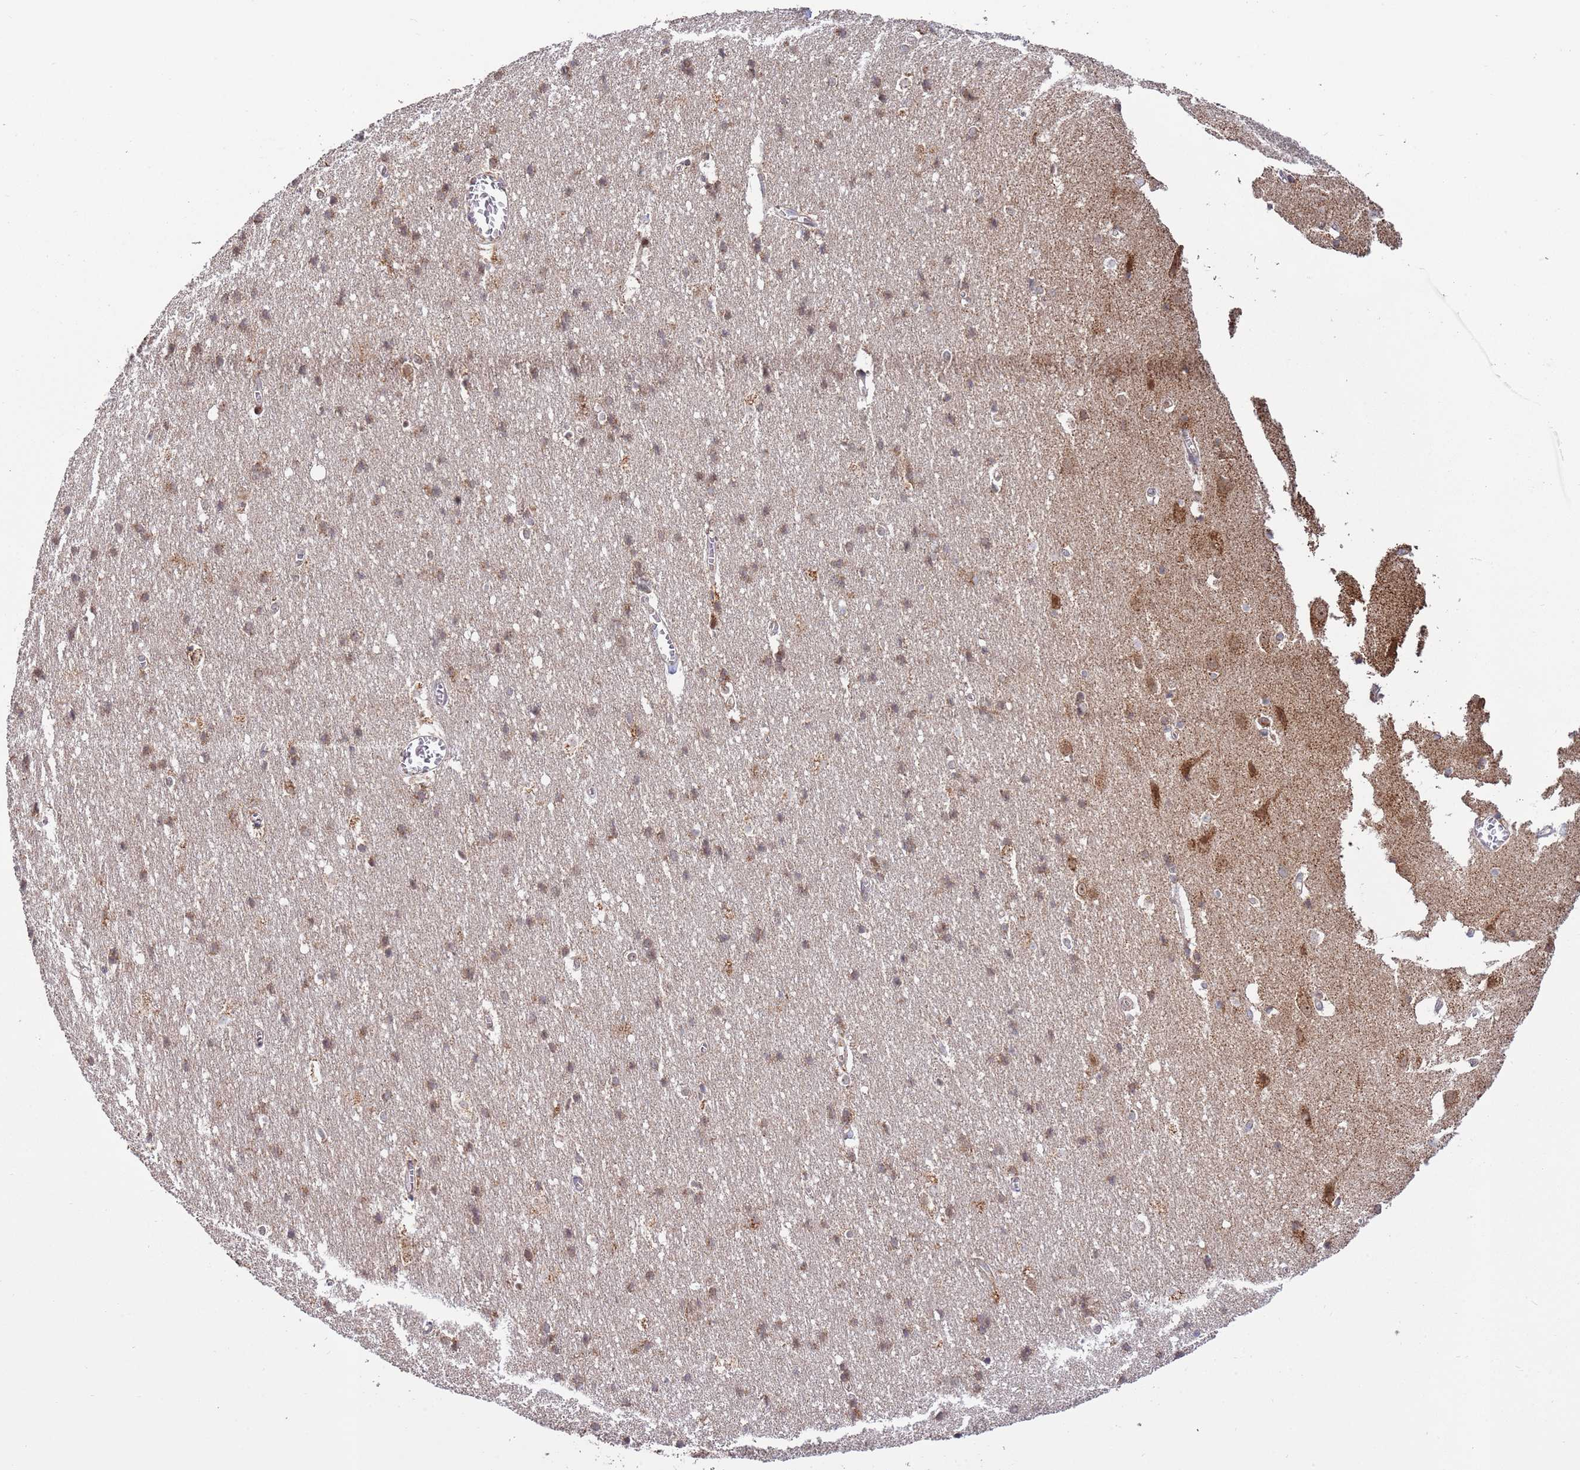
{"staining": {"intensity": "moderate", "quantity": ">75%", "location": "cytoplasmic/membranous"}, "tissue": "cerebral cortex", "cell_type": "Endothelial cells", "image_type": "normal", "snomed": [{"axis": "morphology", "description": "Normal tissue, NOS"}, {"axis": "topography", "description": "Cerebral cortex"}], "caption": "Brown immunohistochemical staining in unremarkable cerebral cortex exhibits moderate cytoplasmic/membranous expression in about >75% of endothelial cells. The staining is performed using DAB brown chromogen to label protein expression. The nuclei are counter-stained blue using hematoxylin.", "gene": "RCOR2", "patient": {"sex": "male", "age": 54}}